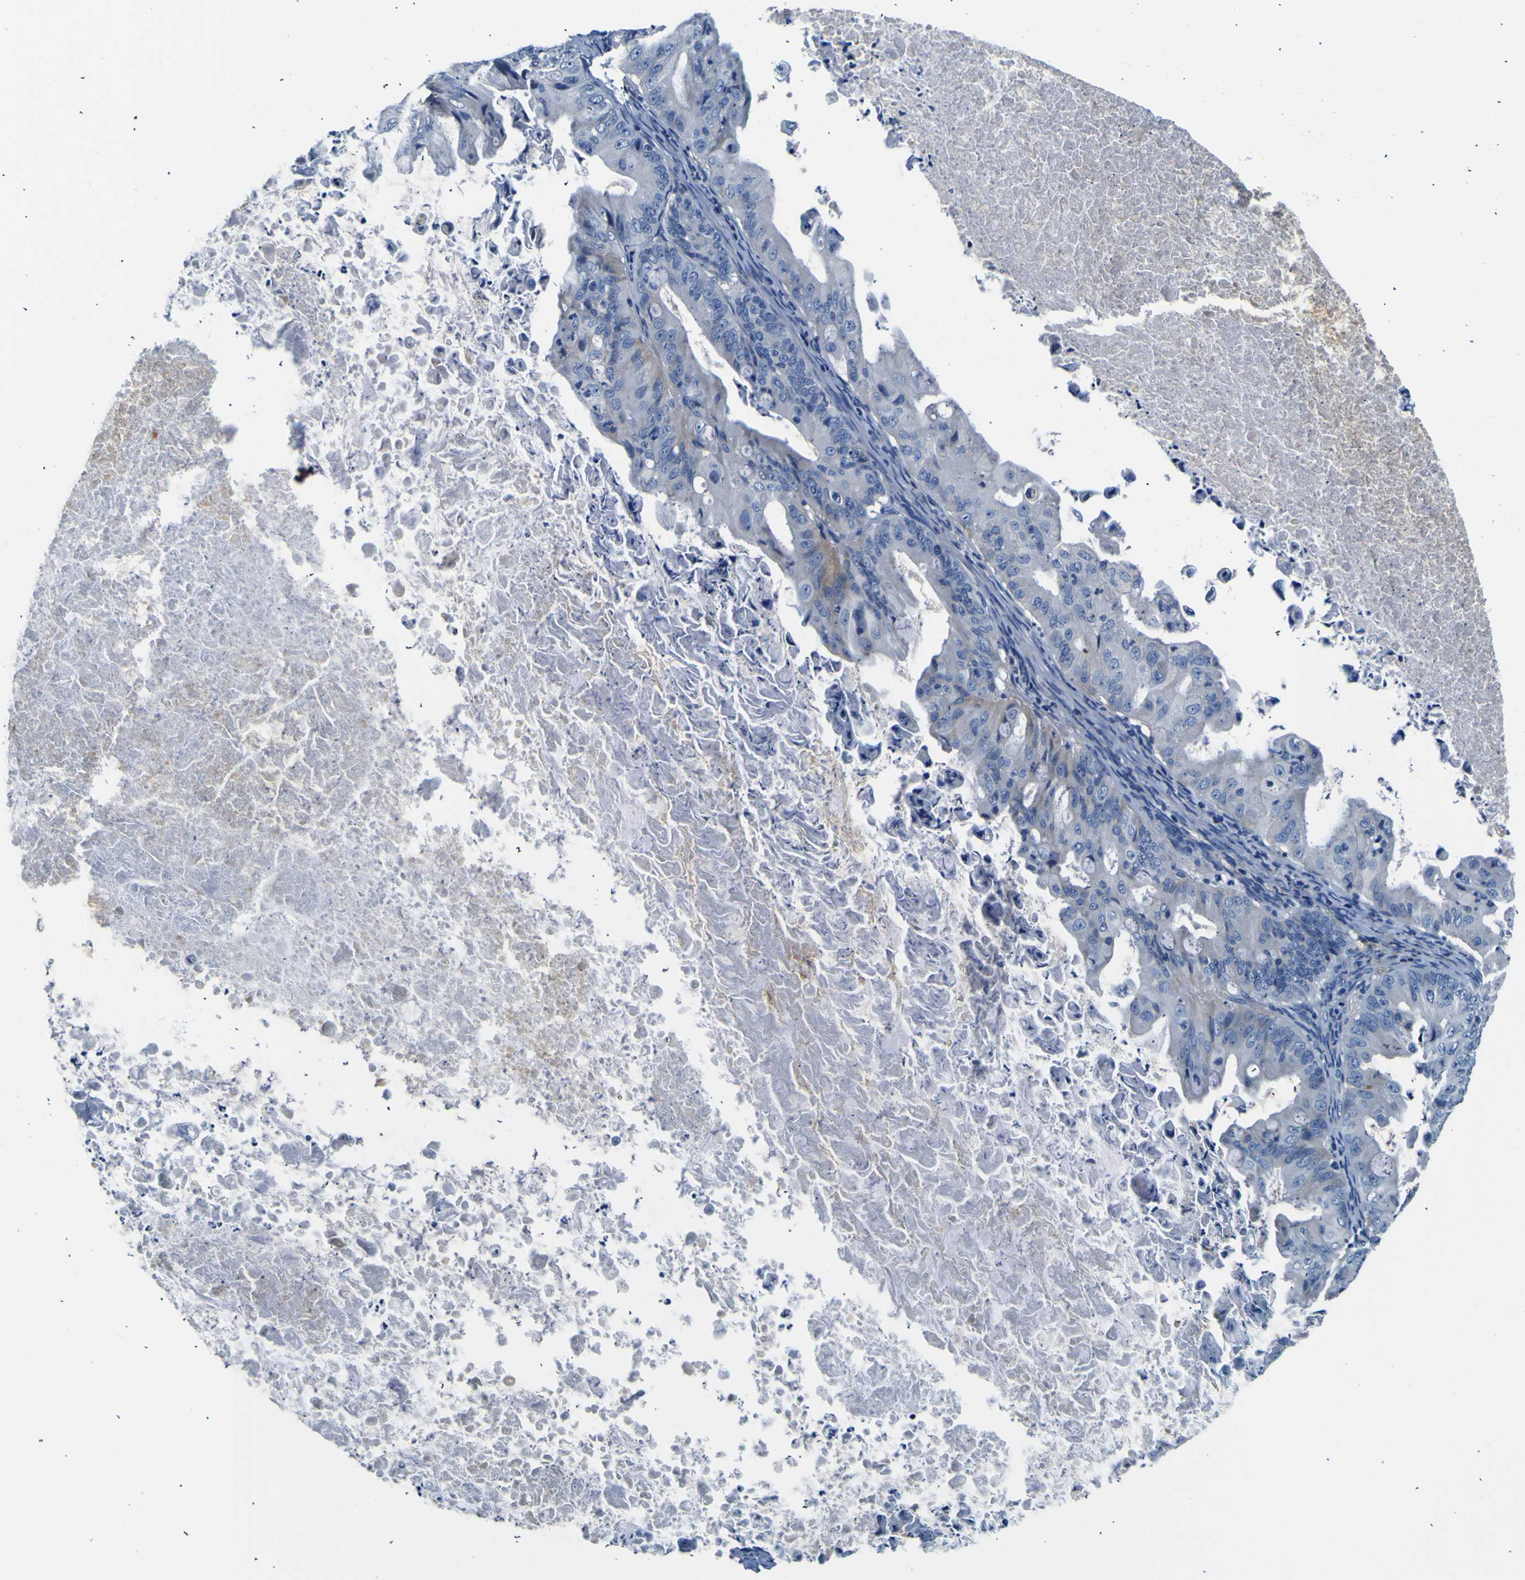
{"staining": {"intensity": "negative", "quantity": "none", "location": "none"}, "tissue": "ovarian cancer", "cell_type": "Tumor cells", "image_type": "cancer", "snomed": [{"axis": "morphology", "description": "Cystadenocarcinoma, mucinous, NOS"}, {"axis": "topography", "description": "Ovary"}], "caption": "Immunohistochemistry image of neoplastic tissue: human ovarian cancer (mucinous cystadenocarcinoma) stained with DAB (3,3'-diaminobenzidine) reveals no significant protein positivity in tumor cells.", "gene": "ADGRA2", "patient": {"sex": "female", "age": 37}}